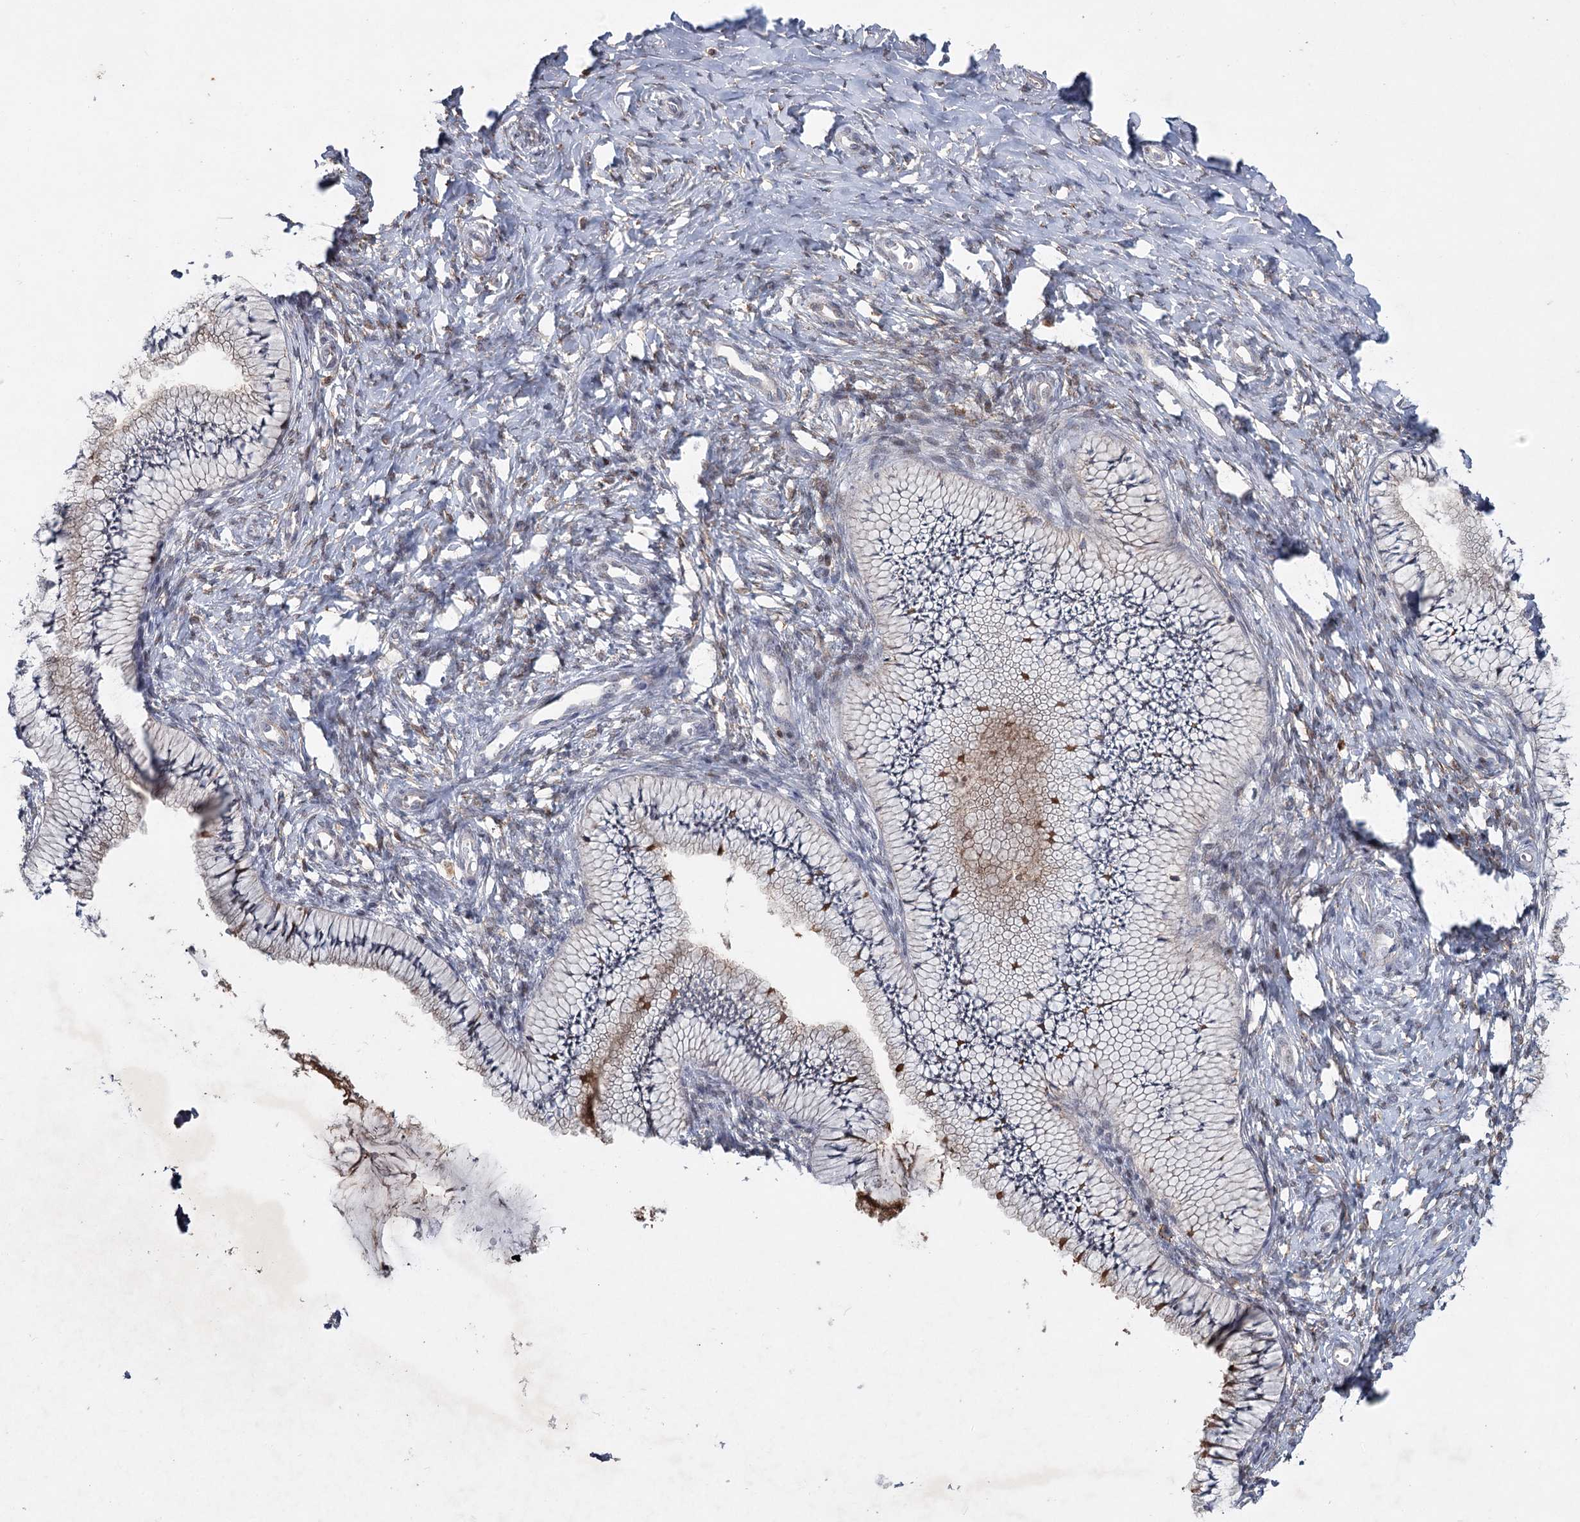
{"staining": {"intensity": "weak", "quantity": "<25%", "location": "cytoplasmic/membranous"}, "tissue": "cervix", "cell_type": "Glandular cells", "image_type": "normal", "snomed": [{"axis": "morphology", "description": "Normal tissue, NOS"}, {"axis": "topography", "description": "Cervix"}], "caption": "A micrograph of human cervix is negative for staining in glandular cells. Brightfield microscopy of immunohistochemistry stained with DAB (3,3'-diaminobenzidine) (brown) and hematoxylin (blue), captured at high magnification.", "gene": "MAP3K13", "patient": {"sex": "female", "age": 36}}